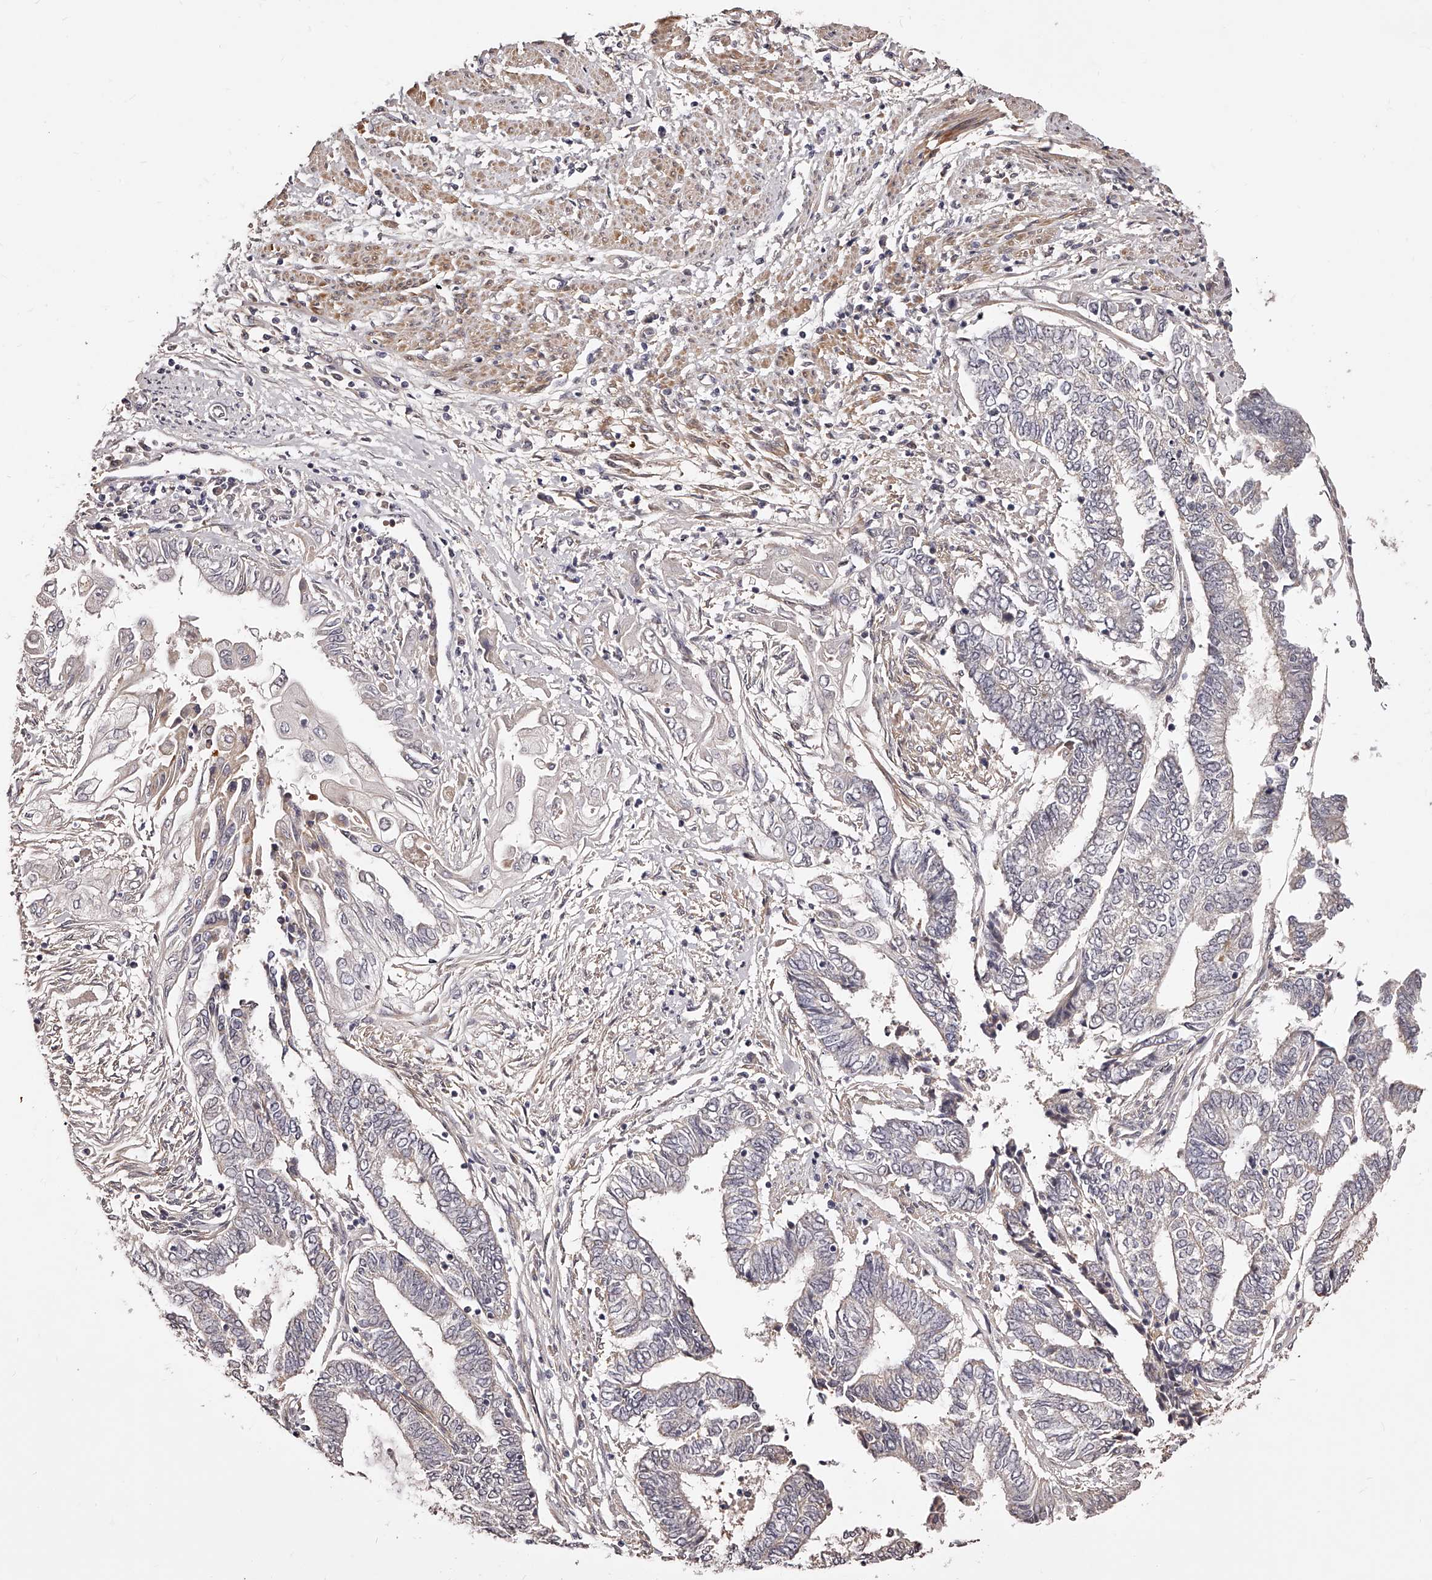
{"staining": {"intensity": "negative", "quantity": "none", "location": "none"}, "tissue": "endometrial cancer", "cell_type": "Tumor cells", "image_type": "cancer", "snomed": [{"axis": "morphology", "description": "Adenocarcinoma, NOS"}, {"axis": "topography", "description": "Uterus"}, {"axis": "topography", "description": "Endometrium"}], "caption": "A high-resolution micrograph shows immunohistochemistry (IHC) staining of endometrial cancer (adenocarcinoma), which shows no significant expression in tumor cells.", "gene": "ZNF502", "patient": {"sex": "female", "age": 70}}